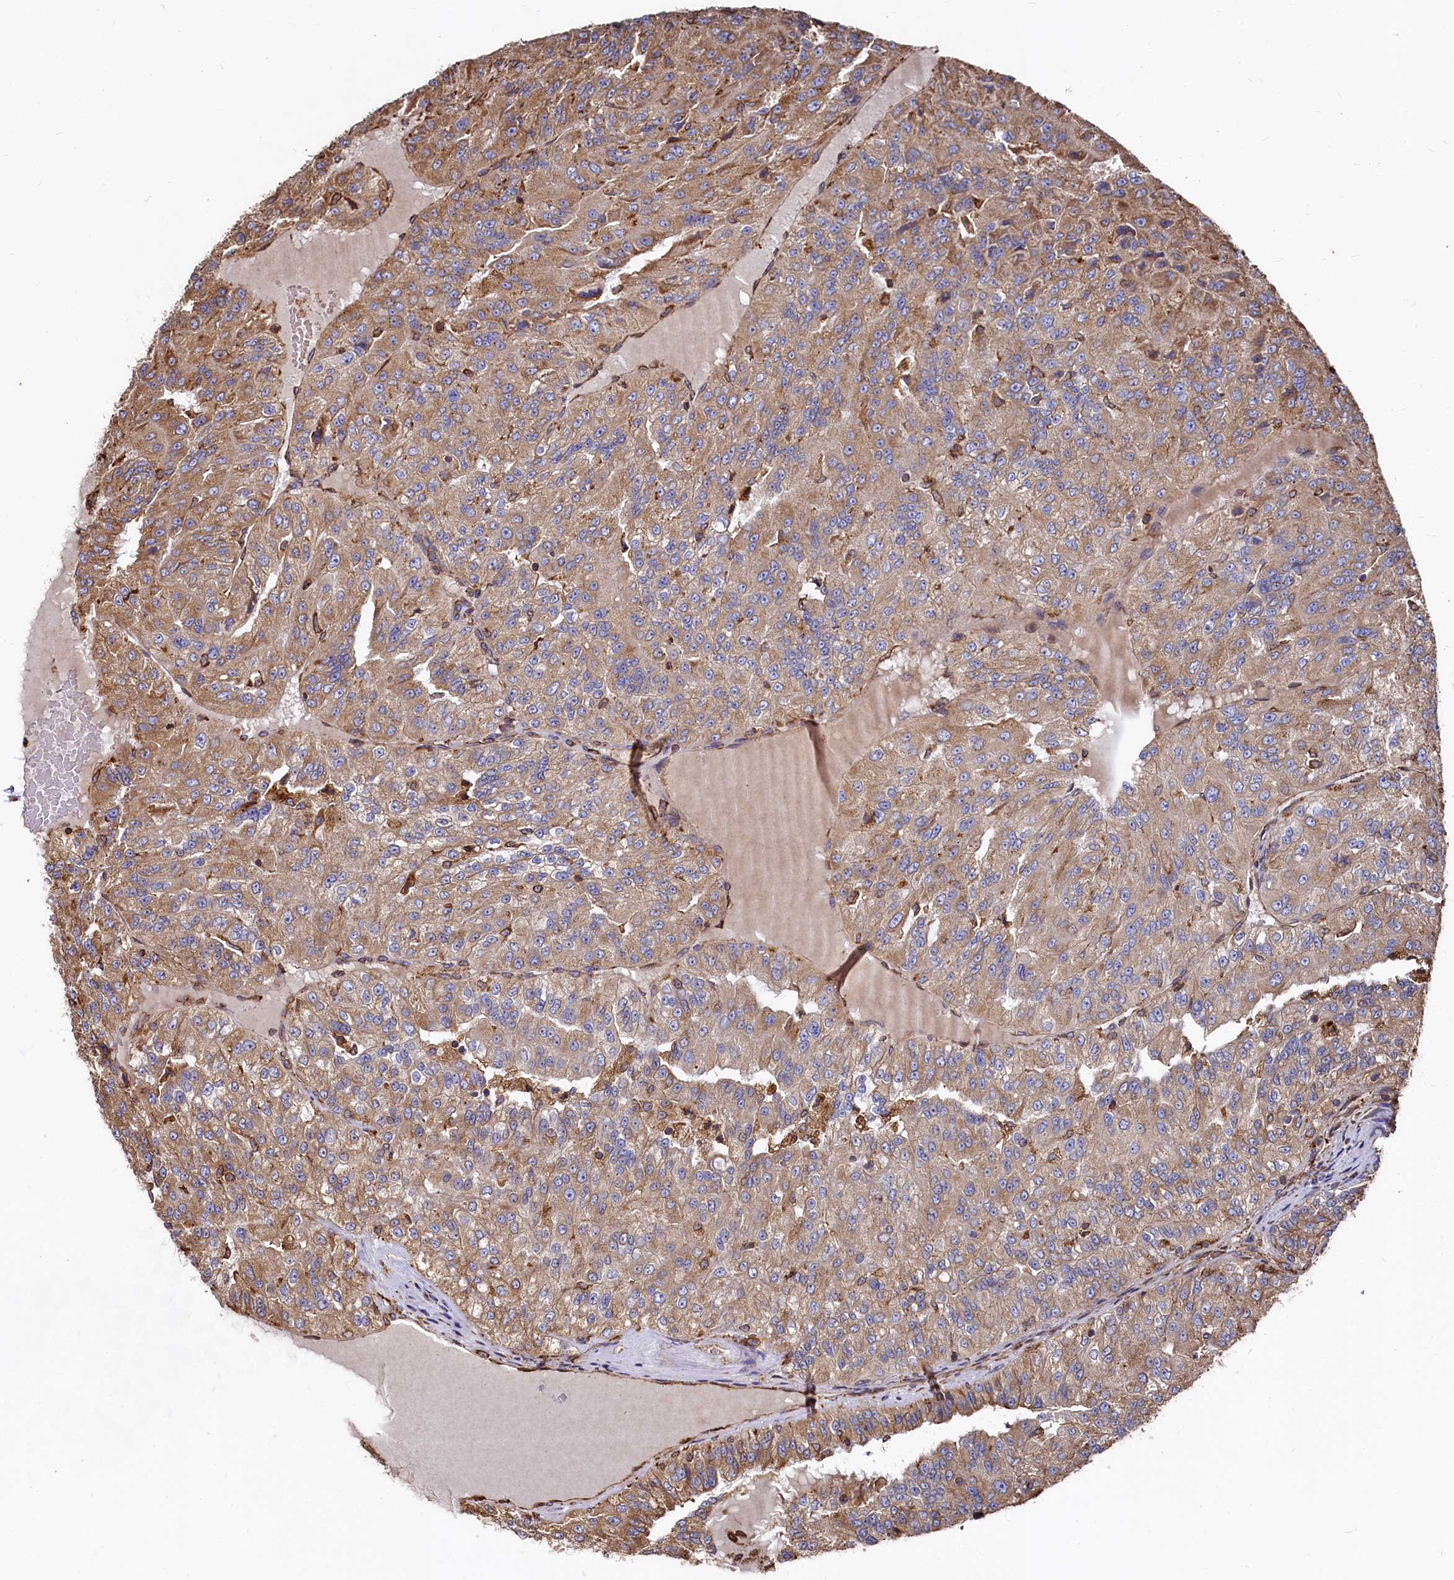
{"staining": {"intensity": "moderate", "quantity": ">75%", "location": "cytoplasmic/membranous"}, "tissue": "renal cancer", "cell_type": "Tumor cells", "image_type": "cancer", "snomed": [{"axis": "morphology", "description": "Adenocarcinoma, NOS"}, {"axis": "topography", "description": "Kidney"}], "caption": "Human renal cancer (adenocarcinoma) stained for a protein (brown) exhibits moderate cytoplasmic/membranous positive positivity in about >75% of tumor cells.", "gene": "NEURL1B", "patient": {"sex": "female", "age": 63}}